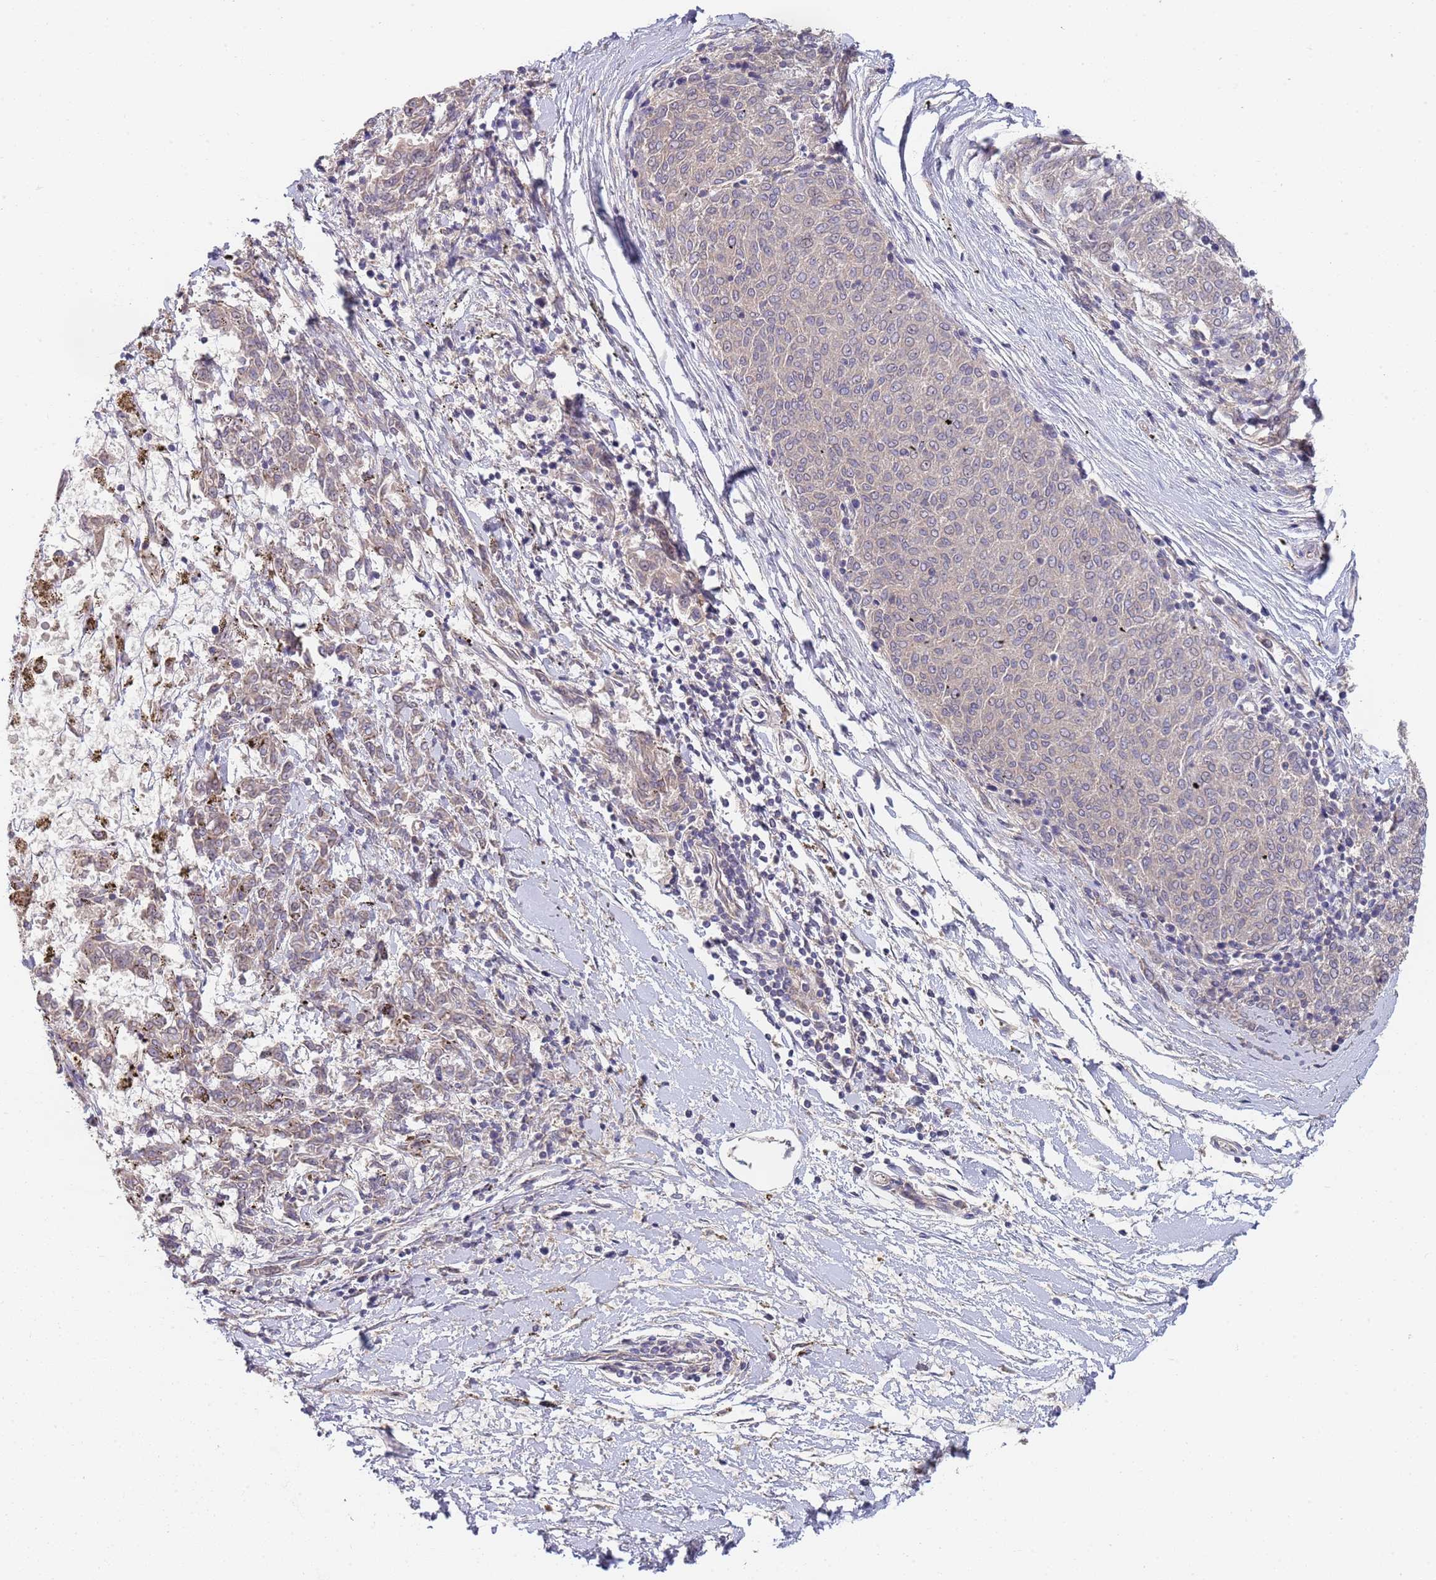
{"staining": {"intensity": "negative", "quantity": "none", "location": "none"}, "tissue": "melanoma", "cell_type": "Tumor cells", "image_type": "cancer", "snomed": [{"axis": "morphology", "description": "Malignant melanoma, NOS"}, {"axis": "topography", "description": "Skin"}], "caption": "DAB immunohistochemical staining of human melanoma reveals no significant positivity in tumor cells.", "gene": "B4GALT4", "patient": {"sex": "female", "age": 72}}